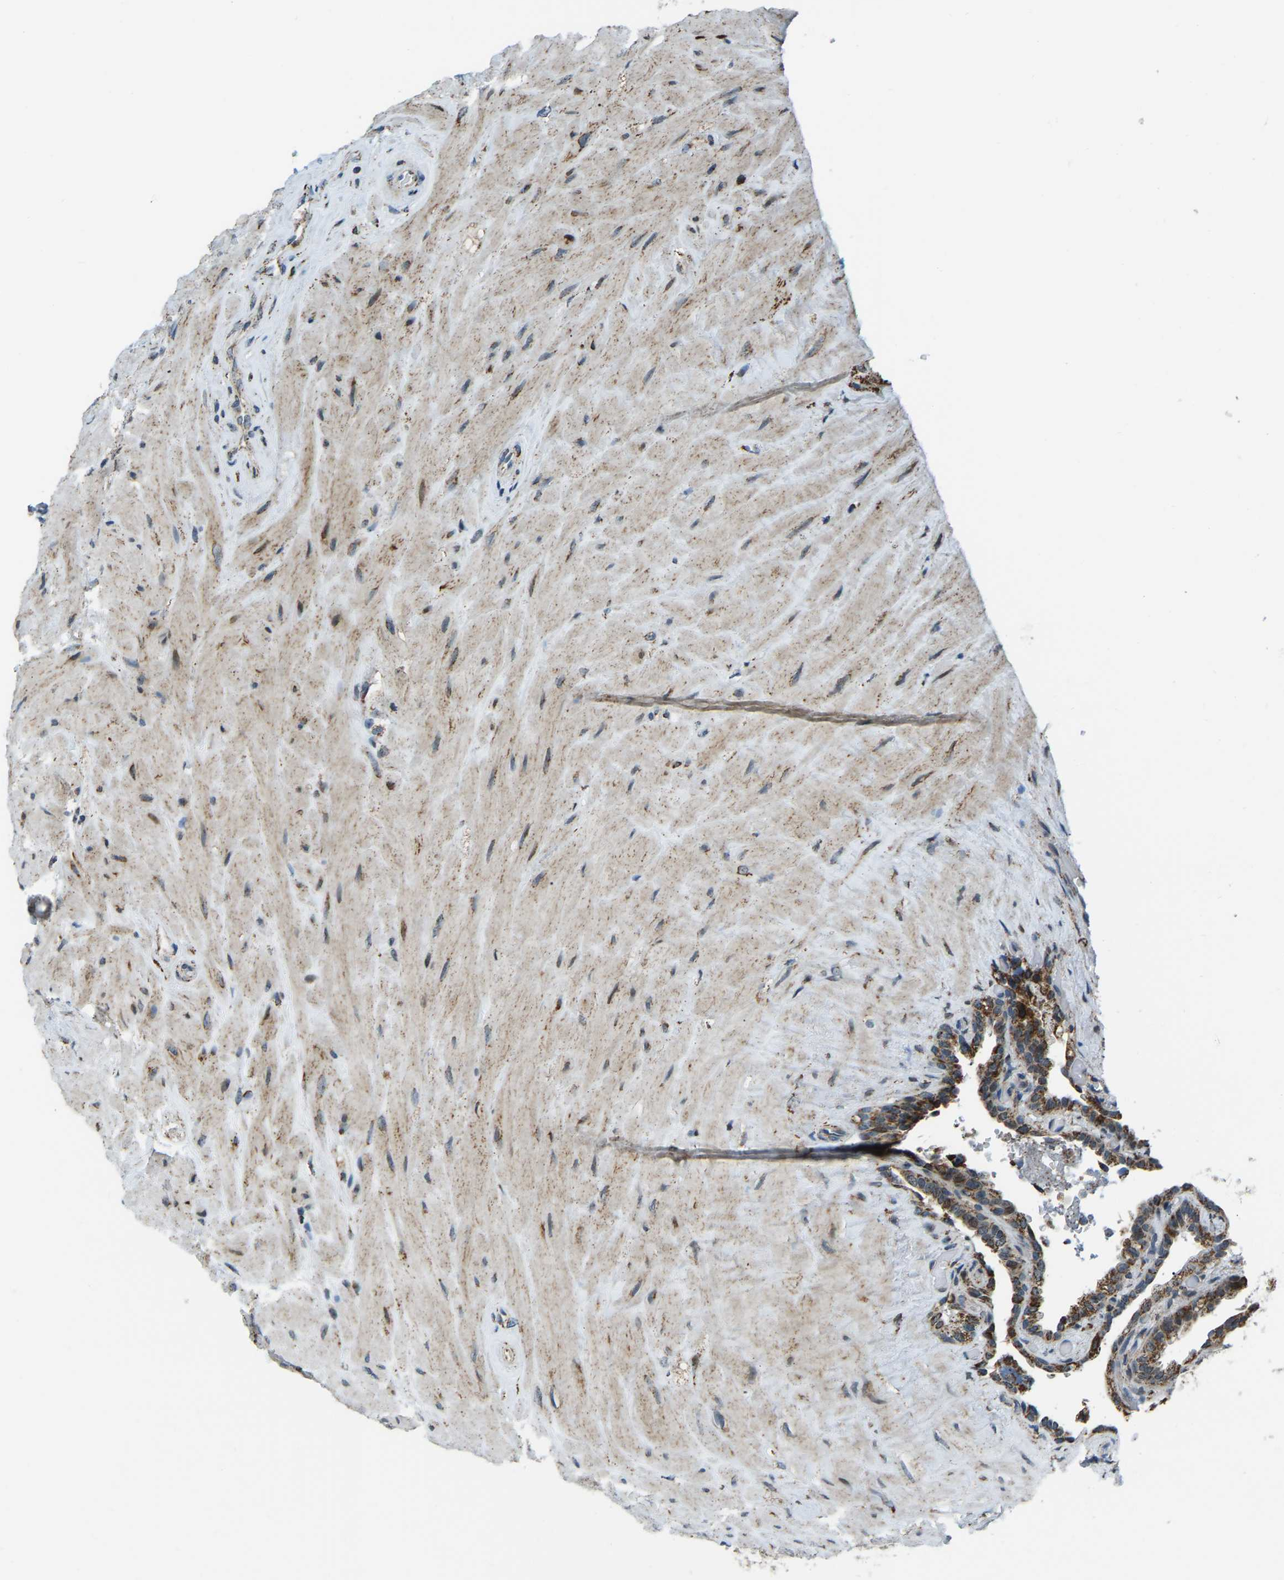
{"staining": {"intensity": "strong", "quantity": "25%-75%", "location": "cytoplasmic/membranous"}, "tissue": "seminal vesicle", "cell_type": "Glandular cells", "image_type": "normal", "snomed": [{"axis": "morphology", "description": "Normal tissue, NOS"}, {"axis": "topography", "description": "Seminal veicle"}], "caption": "The image displays a brown stain indicating the presence of a protein in the cytoplasmic/membranous of glandular cells in seminal vesicle.", "gene": "RBM33", "patient": {"sex": "male", "age": 68}}